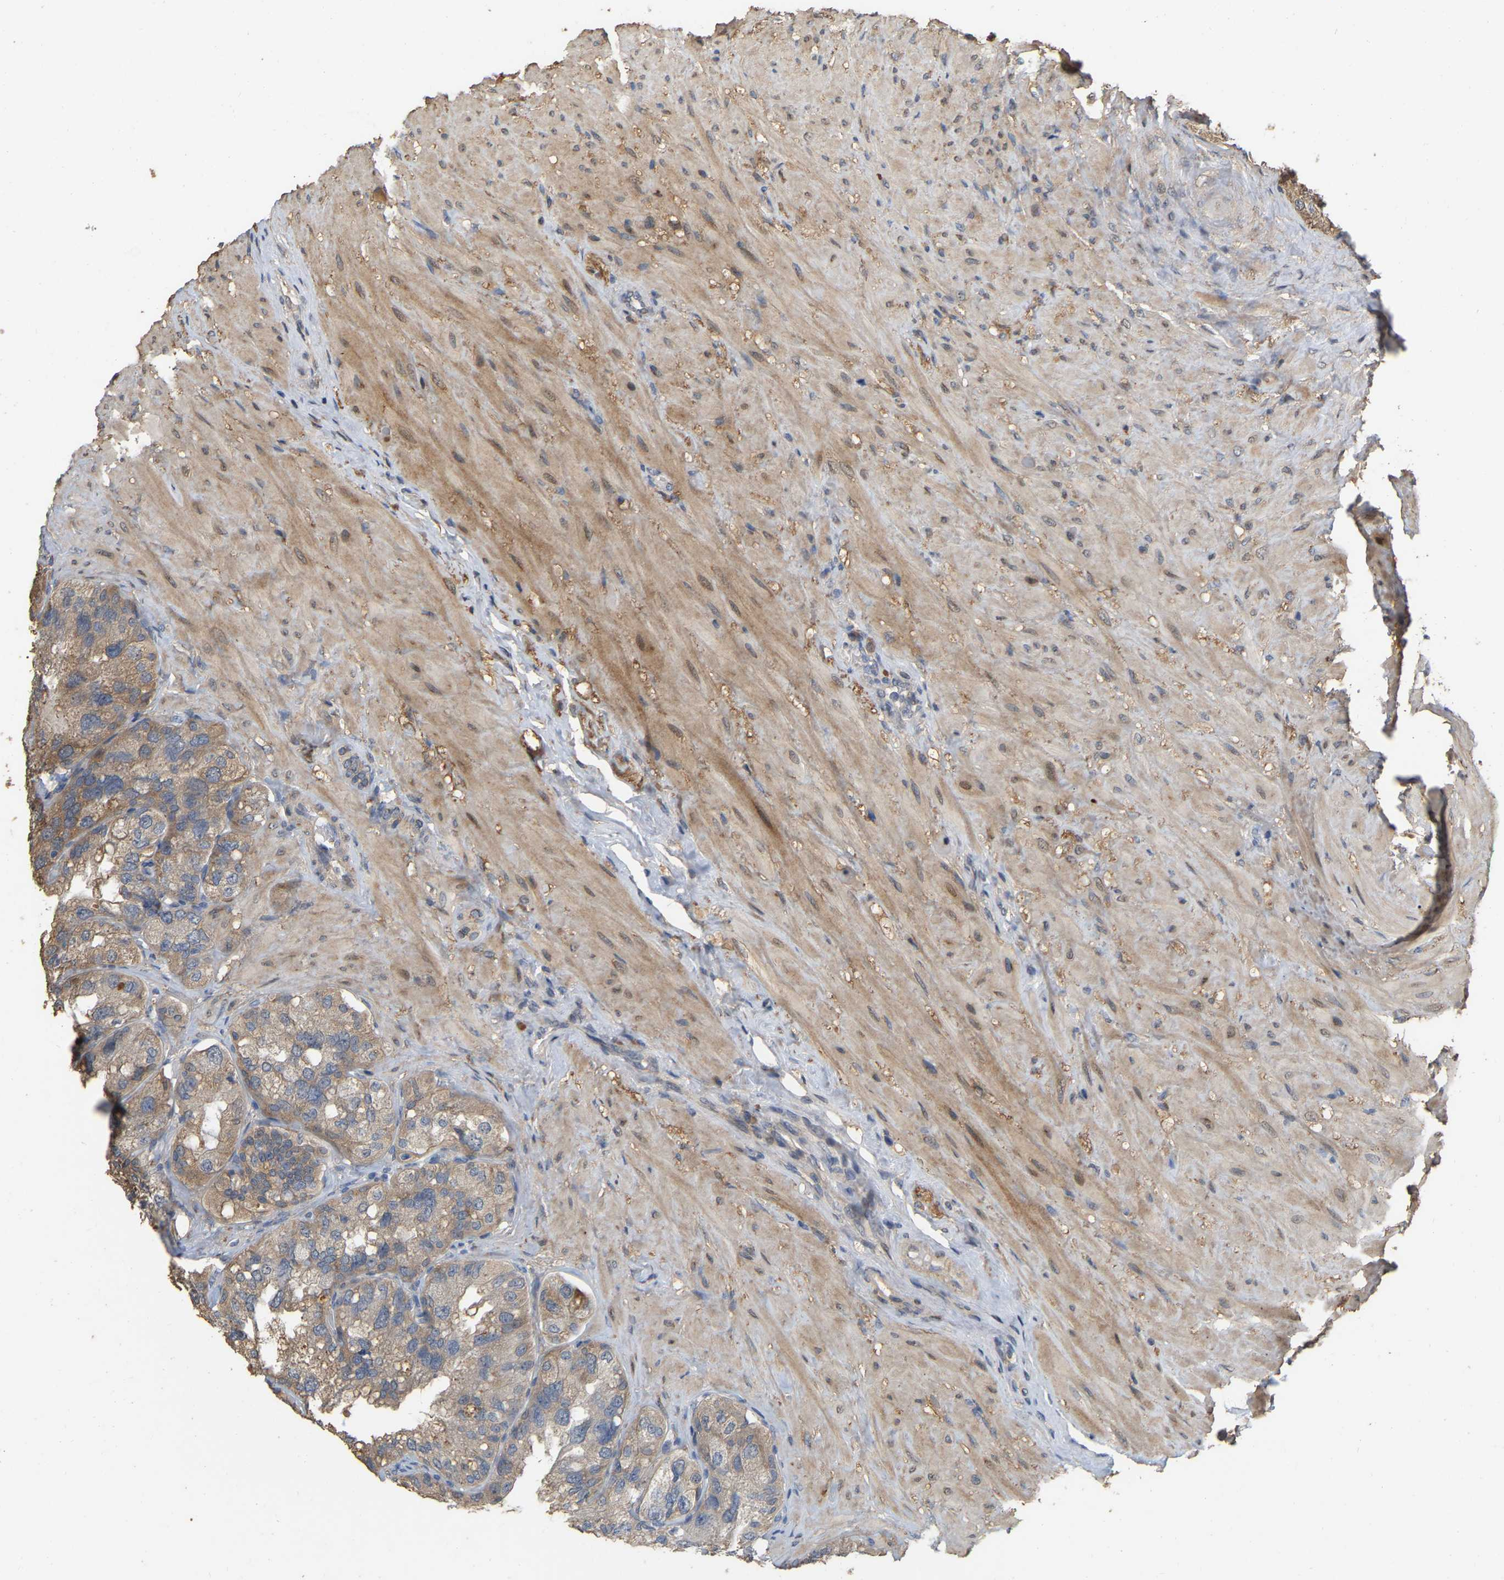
{"staining": {"intensity": "weak", "quantity": ">75%", "location": "cytoplasmic/membranous"}, "tissue": "seminal vesicle", "cell_type": "Glandular cells", "image_type": "normal", "snomed": [{"axis": "morphology", "description": "Normal tissue, NOS"}, {"axis": "topography", "description": "Seminal veicle"}], "caption": "IHC photomicrograph of benign seminal vesicle stained for a protein (brown), which shows low levels of weak cytoplasmic/membranous staining in approximately >75% of glandular cells.", "gene": "NCS1", "patient": {"sex": "male", "age": 68}}